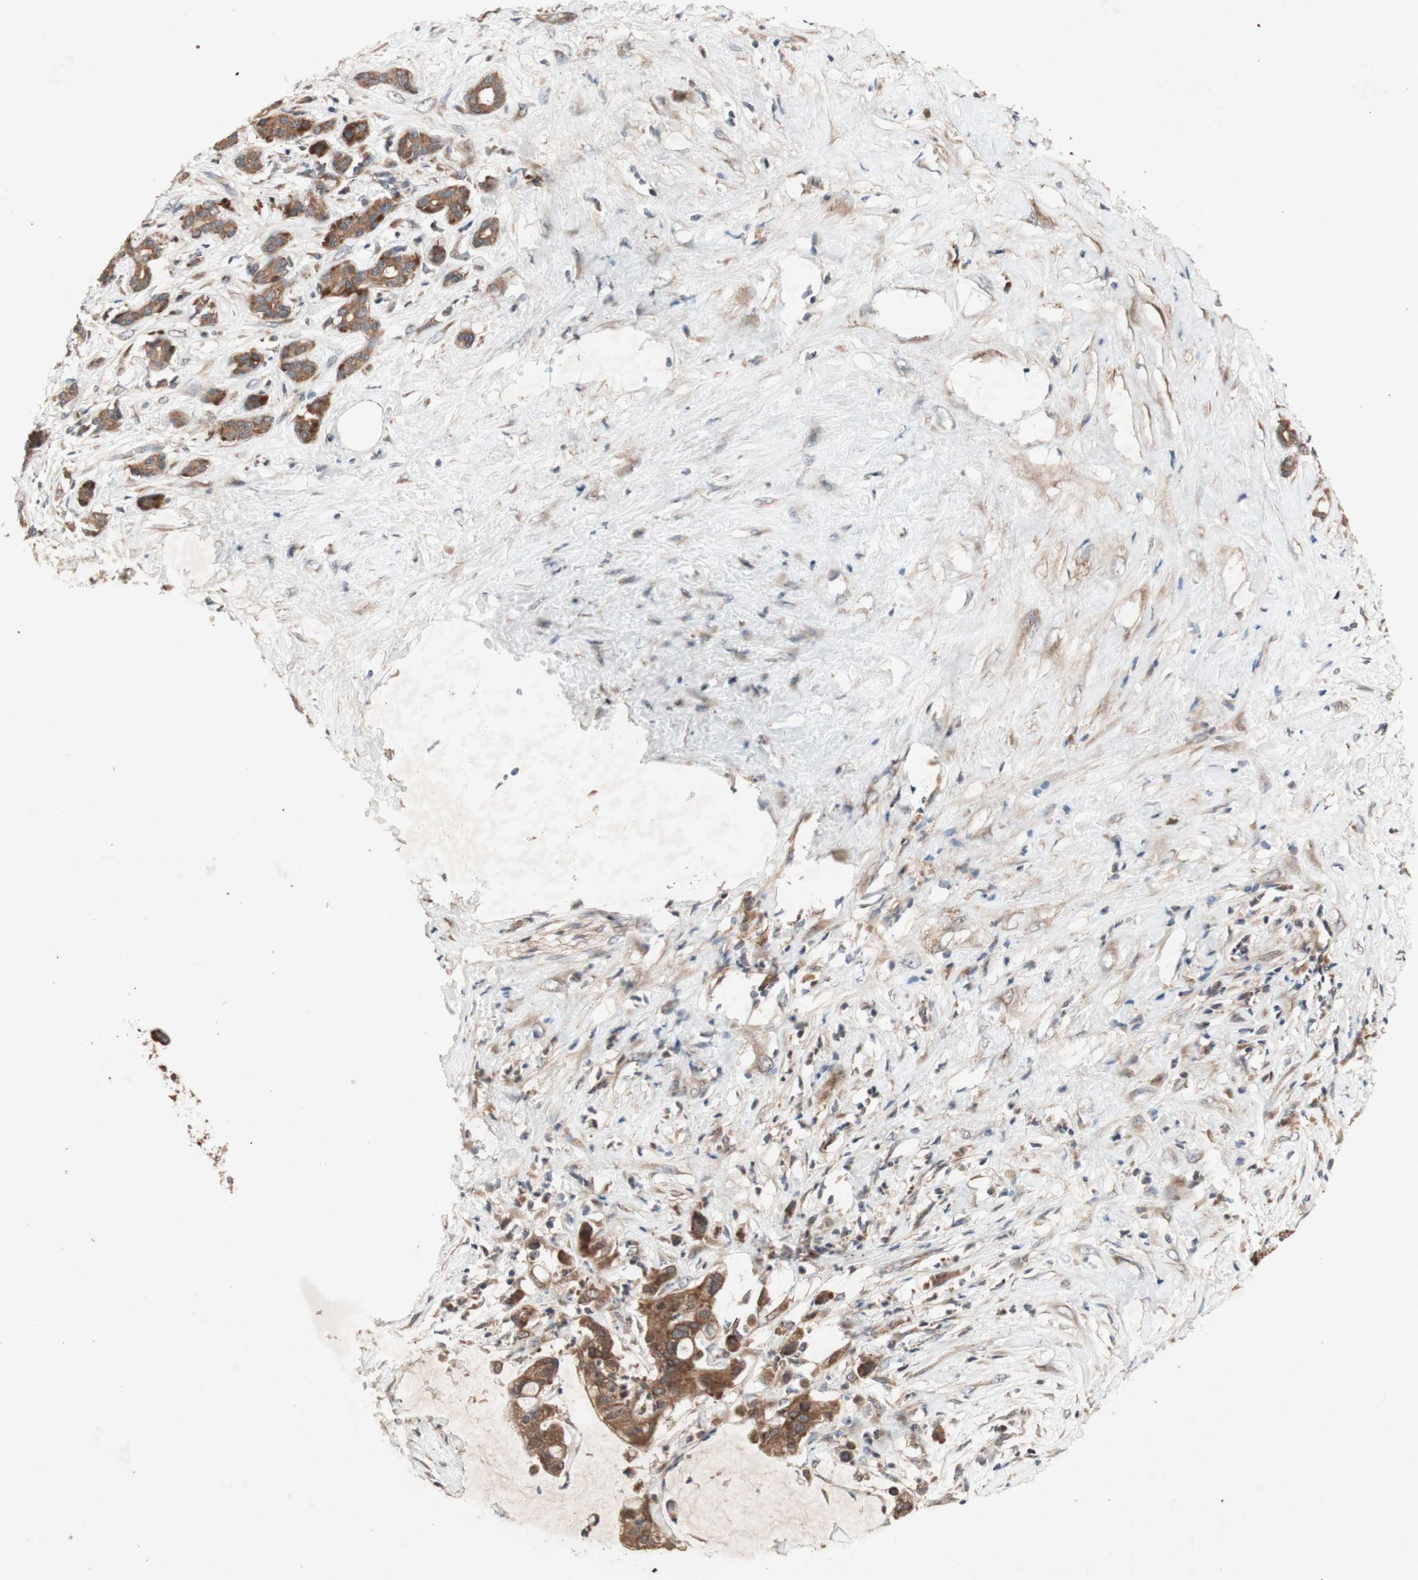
{"staining": {"intensity": "moderate", "quantity": ">75%", "location": "cytoplasmic/membranous"}, "tissue": "pancreatic cancer", "cell_type": "Tumor cells", "image_type": "cancer", "snomed": [{"axis": "morphology", "description": "Adenocarcinoma, NOS"}, {"axis": "topography", "description": "Pancreas"}], "caption": "Human pancreatic cancer stained with a protein marker exhibits moderate staining in tumor cells.", "gene": "DDOST", "patient": {"sex": "male", "age": 41}}